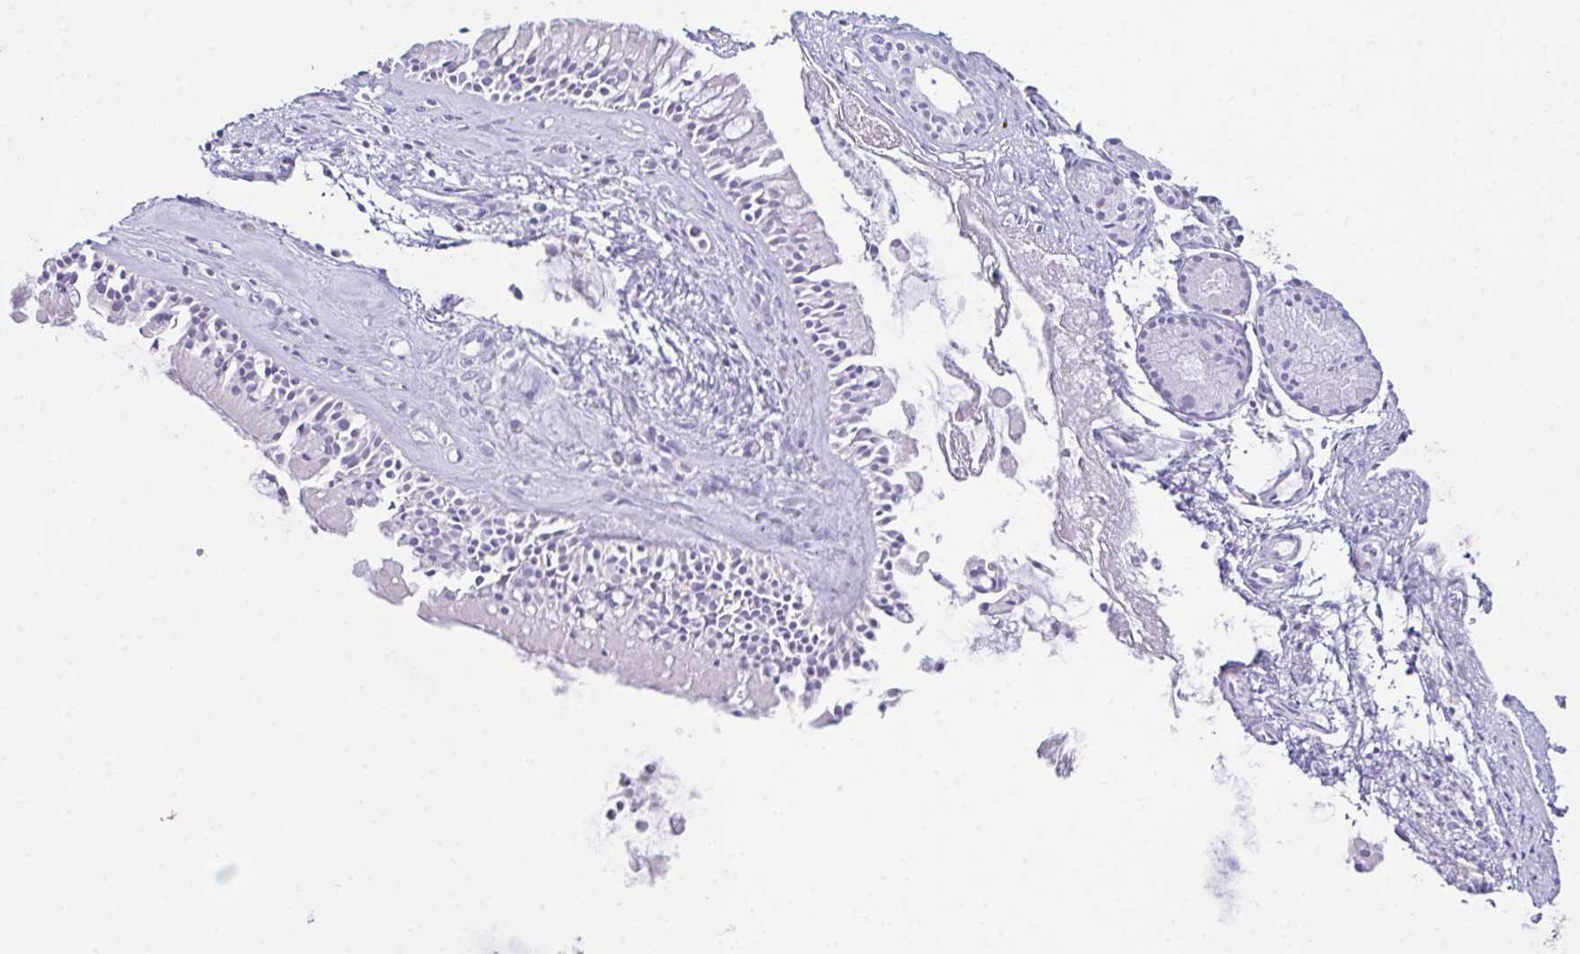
{"staining": {"intensity": "negative", "quantity": "none", "location": "none"}, "tissue": "nasopharynx", "cell_type": "Respiratory epithelial cells", "image_type": "normal", "snomed": [{"axis": "morphology", "description": "Normal tissue, NOS"}, {"axis": "morphology", "description": "Inflammation, NOS"}, {"axis": "topography", "description": "Nasopharynx"}], "caption": "IHC of benign nasopharynx reveals no staining in respiratory epithelial cells.", "gene": "MARCO", "patient": {"sex": "male", "age": 61}}